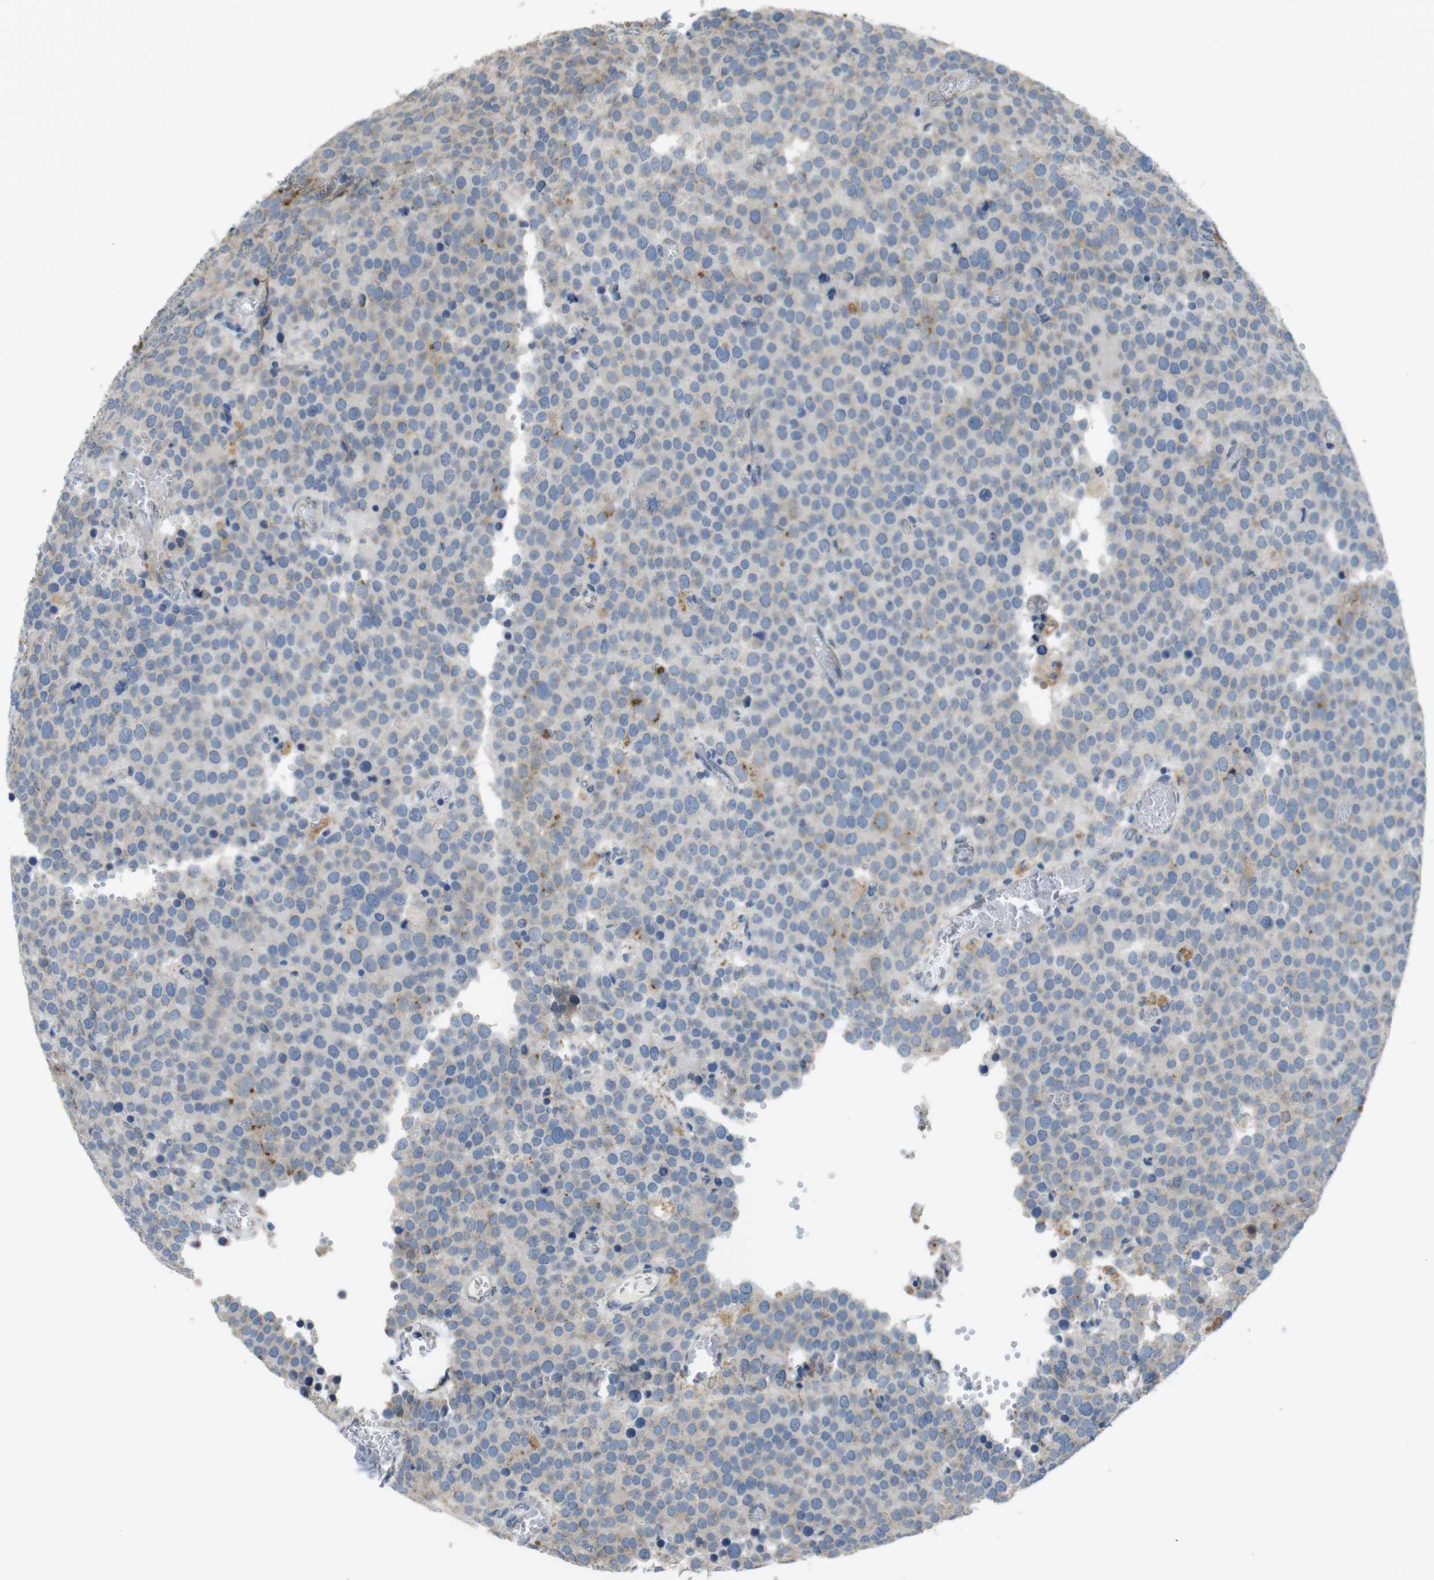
{"staining": {"intensity": "weak", "quantity": "25%-75%", "location": "cytoplasmic/membranous"}, "tissue": "testis cancer", "cell_type": "Tumor cells", "image_type": "cancer", "snomed": [{"axis": "morphology", "description": "Normal tissue, NOS"}, {"axis": "morphology", "description": "Seminoma, NOS"}, {"axis": "topography", "description": "Testis"}], "caption": "Tumor cells demonstrate low levels of weak cytoplasmic/membranous expression in about 25%-75% of cells in testis seminoma.", "gene": "RAB6A", "patient": {"sex": "male", "age": 71}}